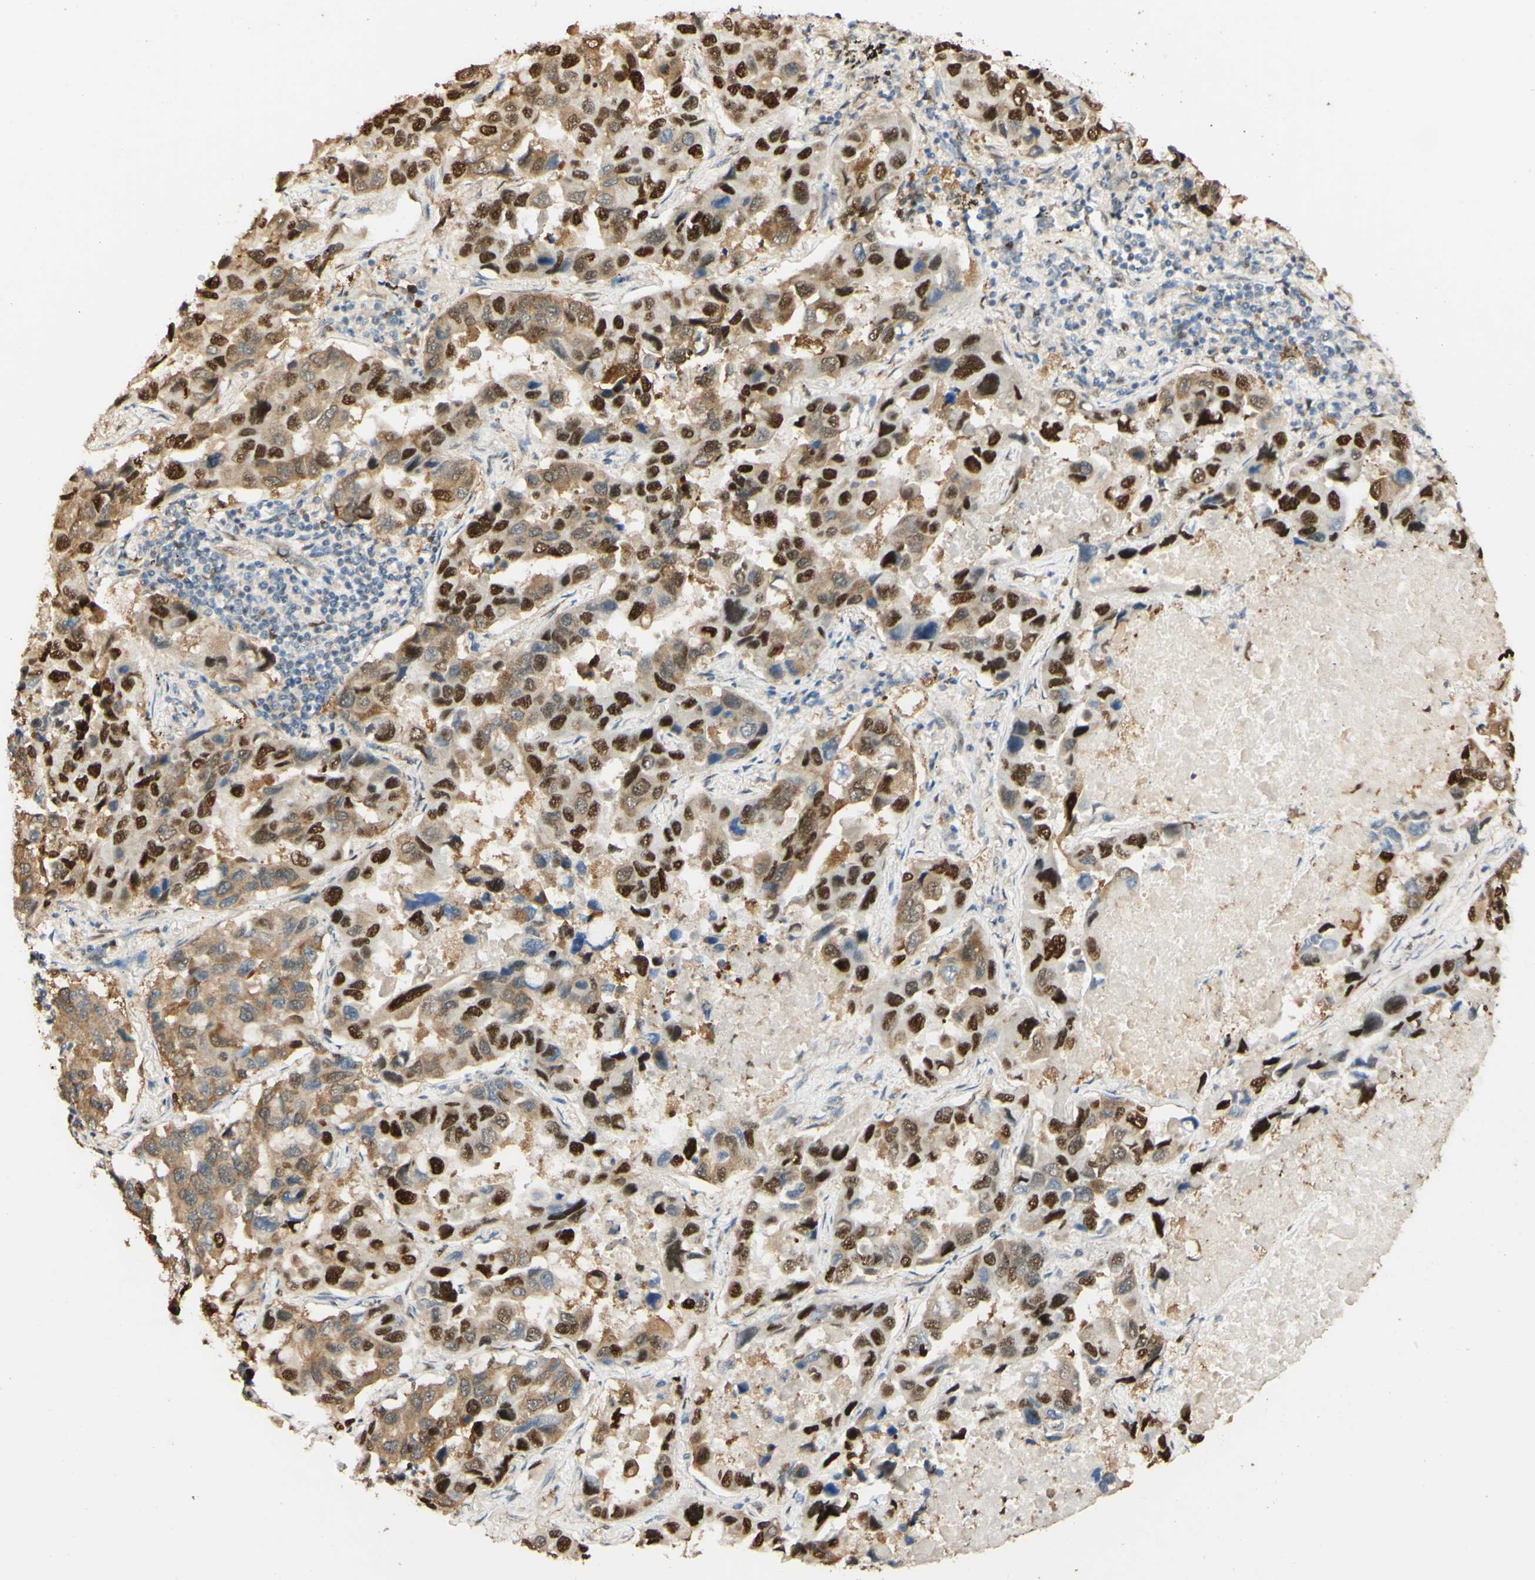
{"staining": {"intensity": "strong", "quantity": ">75%", "location": "cytoplasmic/membranous,nuclear"}, "tissue": "lung cancer", "cell_type": "Tumor cells", "image_type": "cancer", "snomed": [{"axis": "morphology", "description": "Adenocarcinoma, NOS"}, {"axis": "topography", "description": "Lung"}], "caption": "A brown stain highlights strong cytoplasmic/membranous and nuclear staining of a protein in adenocarcinoma (lung) tumor cells.", "gene": "MAP3K4", "patient": {"sex": "male", "age": 64}}